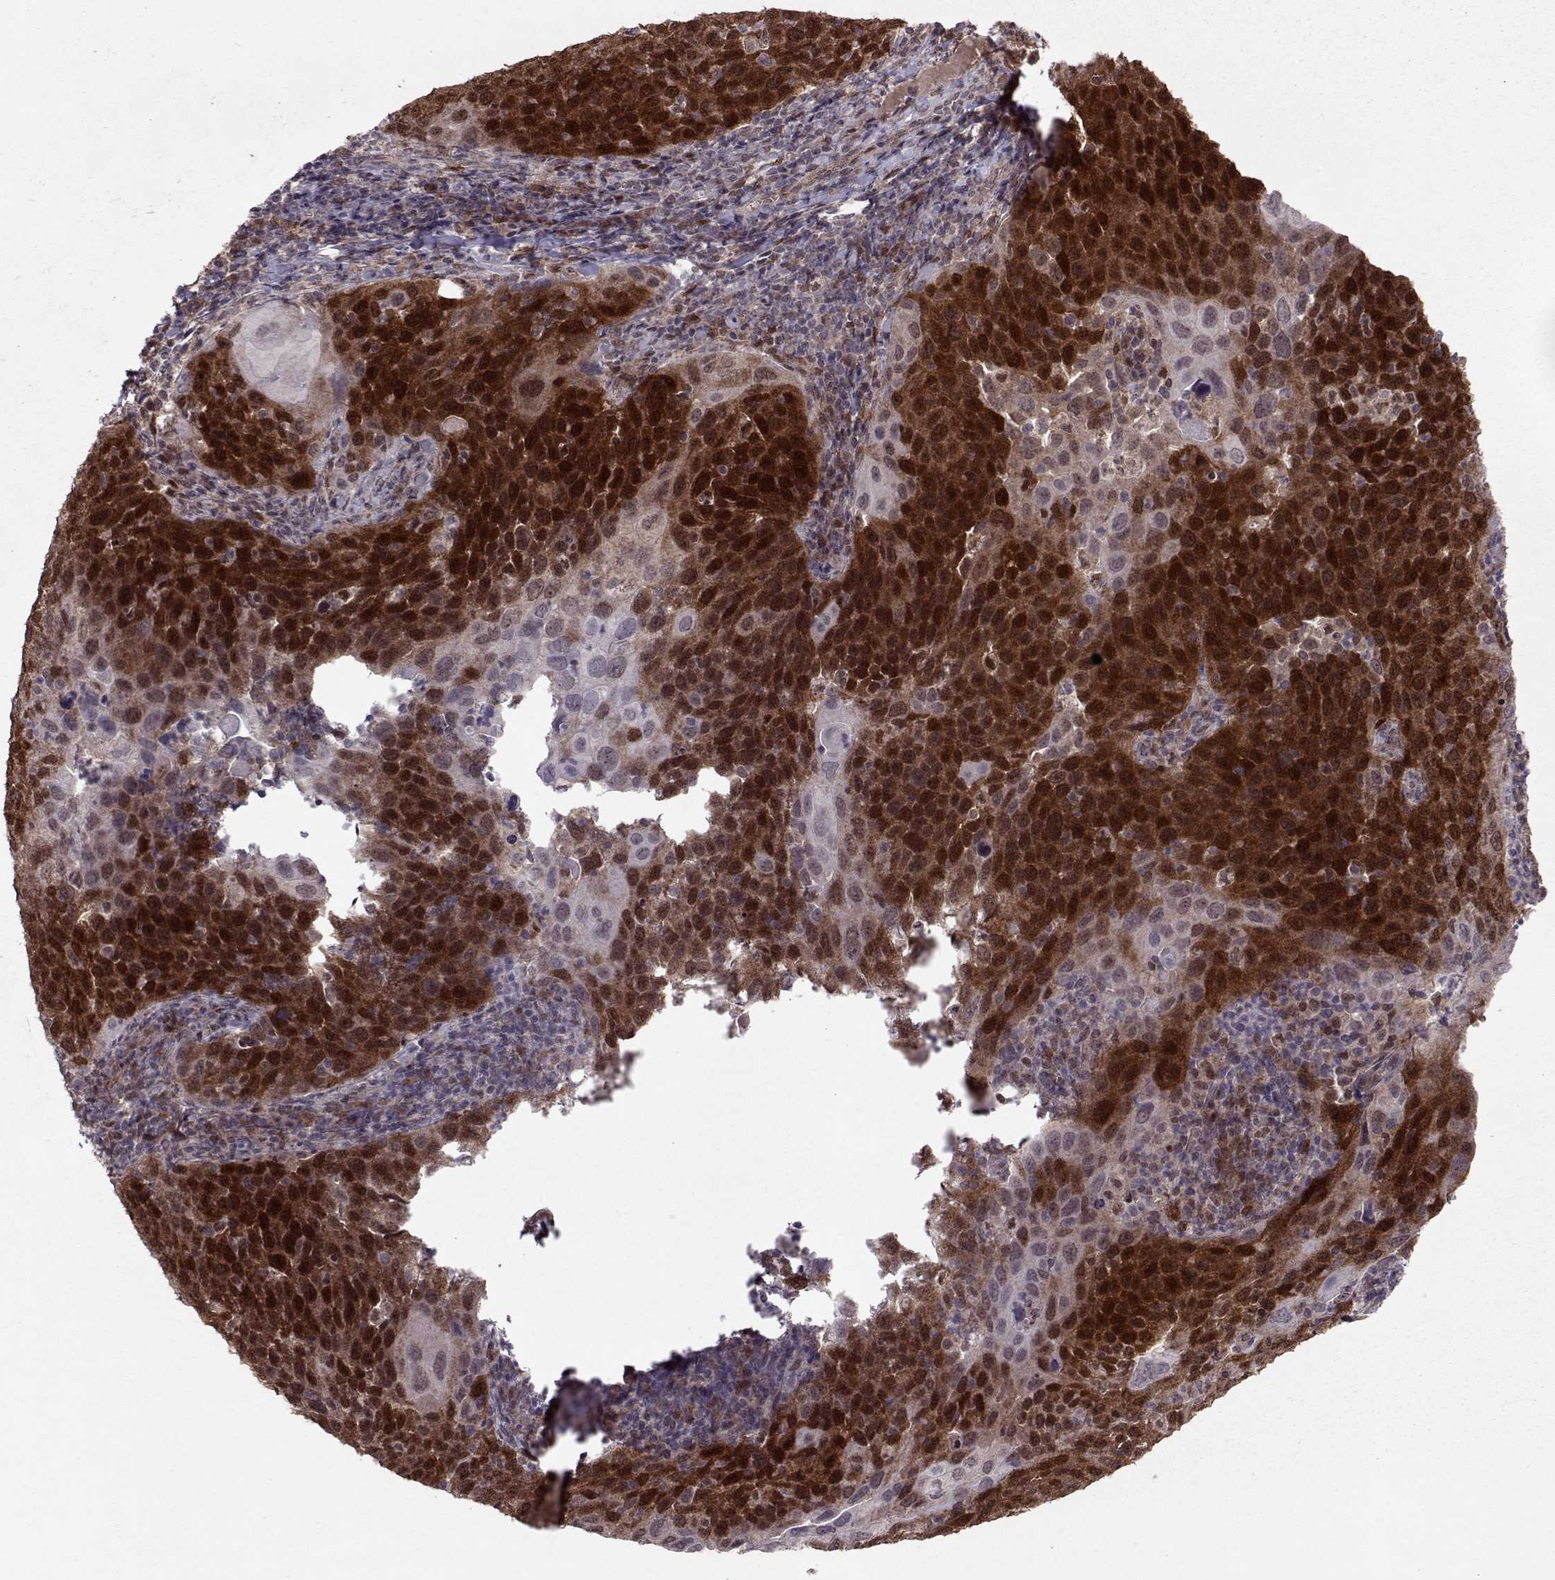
{"staining": {"intensity": "strong", "quantity": "25%-75%", "location": "cytoplasmic/membranous,nuclear"}, "tissue": "cervical cancer", "cell_type": "Tumor cells", "image_type": "cancer", "snomed": [{"axis": "morphology", "description": "Squamous cell carcinoma, NOS"}, {"axis": "topography", "description": "Cervix"}], "caption": "A micrograph showing strong cytoplasmic/membranous and nuclear expression in approximately 25%-75% of tumor cells in cervical squamous cell carcinoma, as visualized by brown immunohistochemical staining.", "gene": "CDK4", "patient": {"sex": "female", "age": 54}}